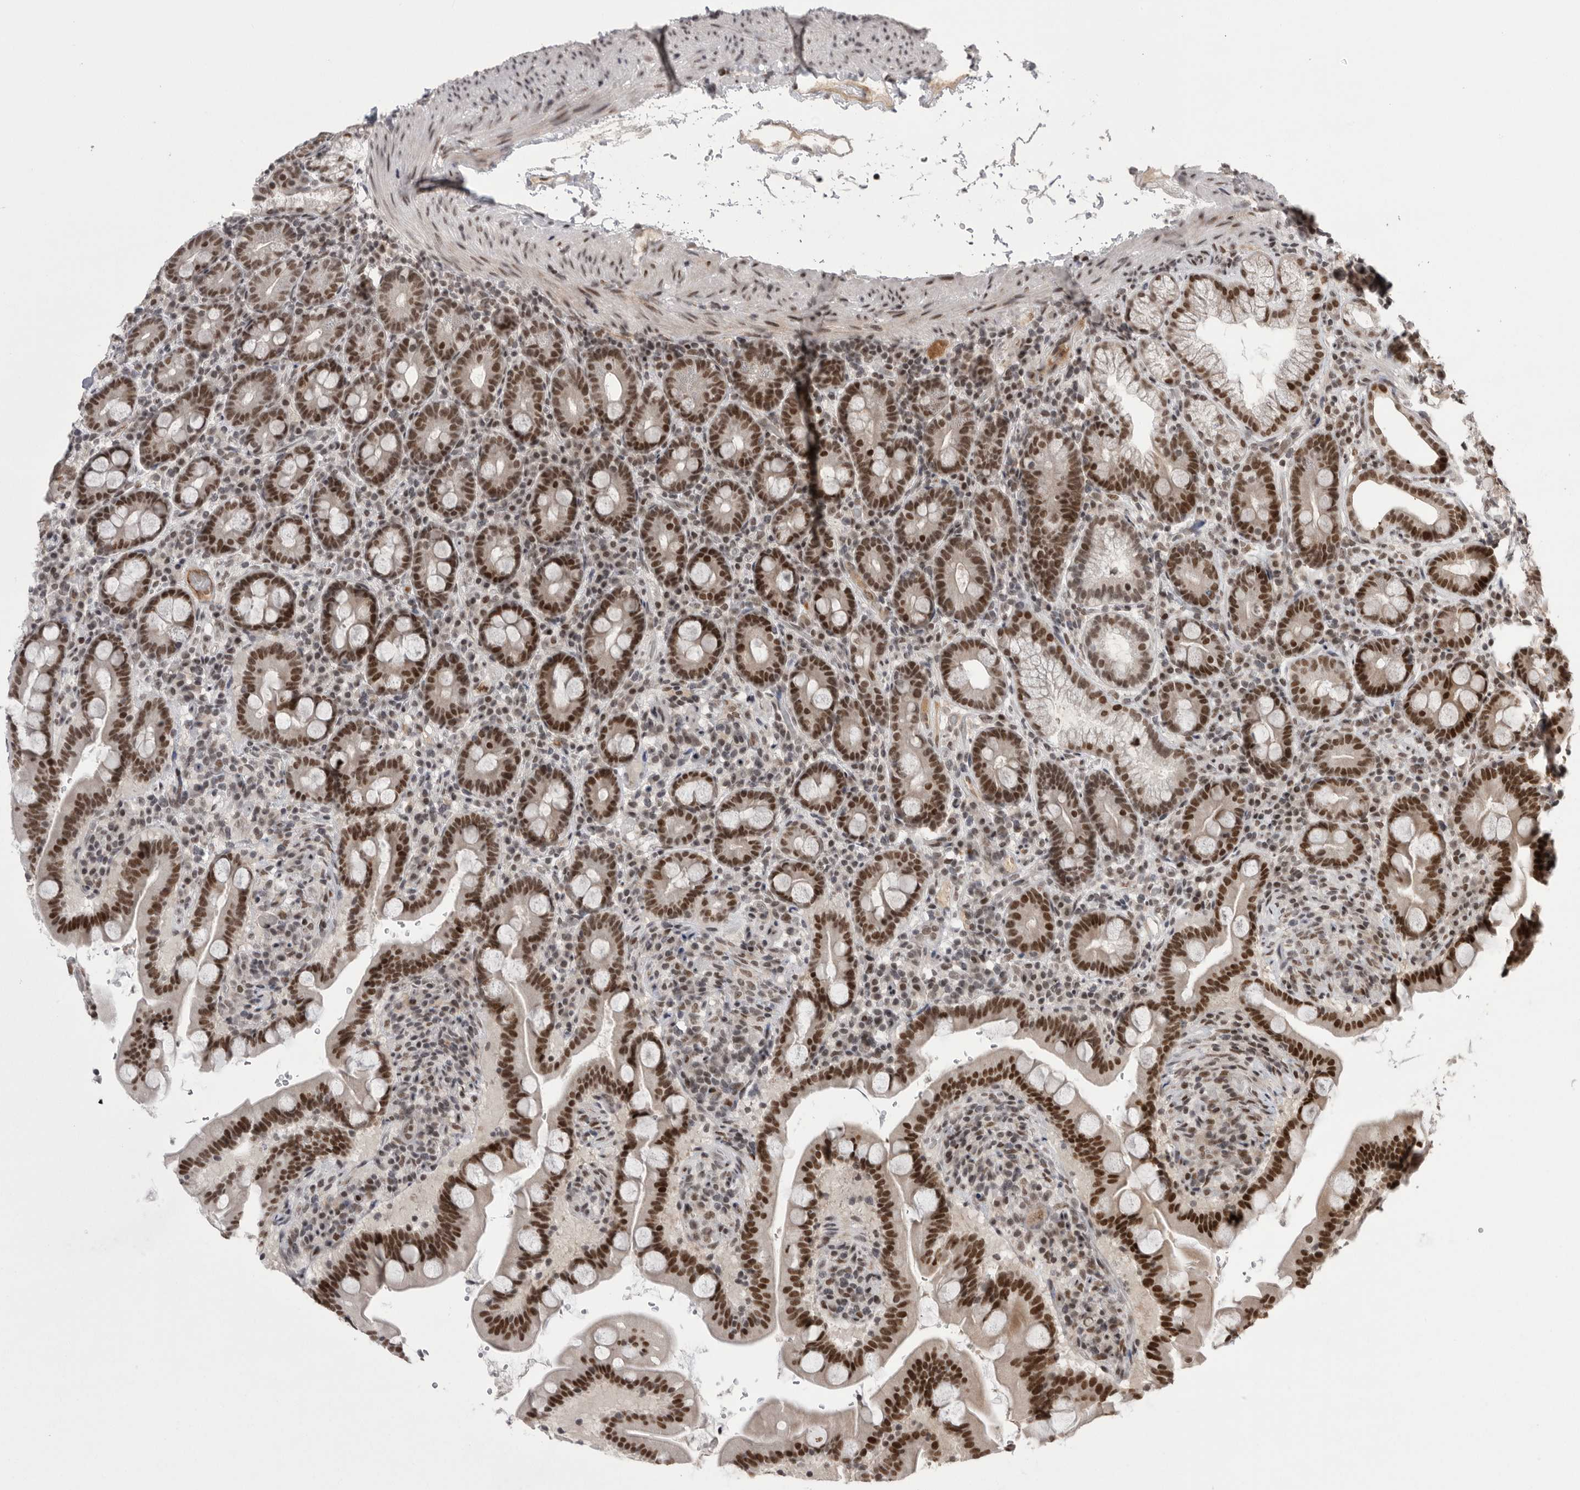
{"staining": {"intensity": "strong", "quantity": ">75%", "location": "nuclear"}, "tissue": "duodenum", "cell_type": "Glandular cells", "image_type": "normal", "snomed": [{"axis": "morphology", "description": "Normal tissue, NOS"}, {"axis": "topography", "description": "Duodenum"}], "caption": "Strong nuclear staining for a protein is present in about >75% of glandular cells of benign duodenum using immunohistochemistry (IHC).", "gene": "POU5F1", "patient": {"sex": "male", "age": 54}}